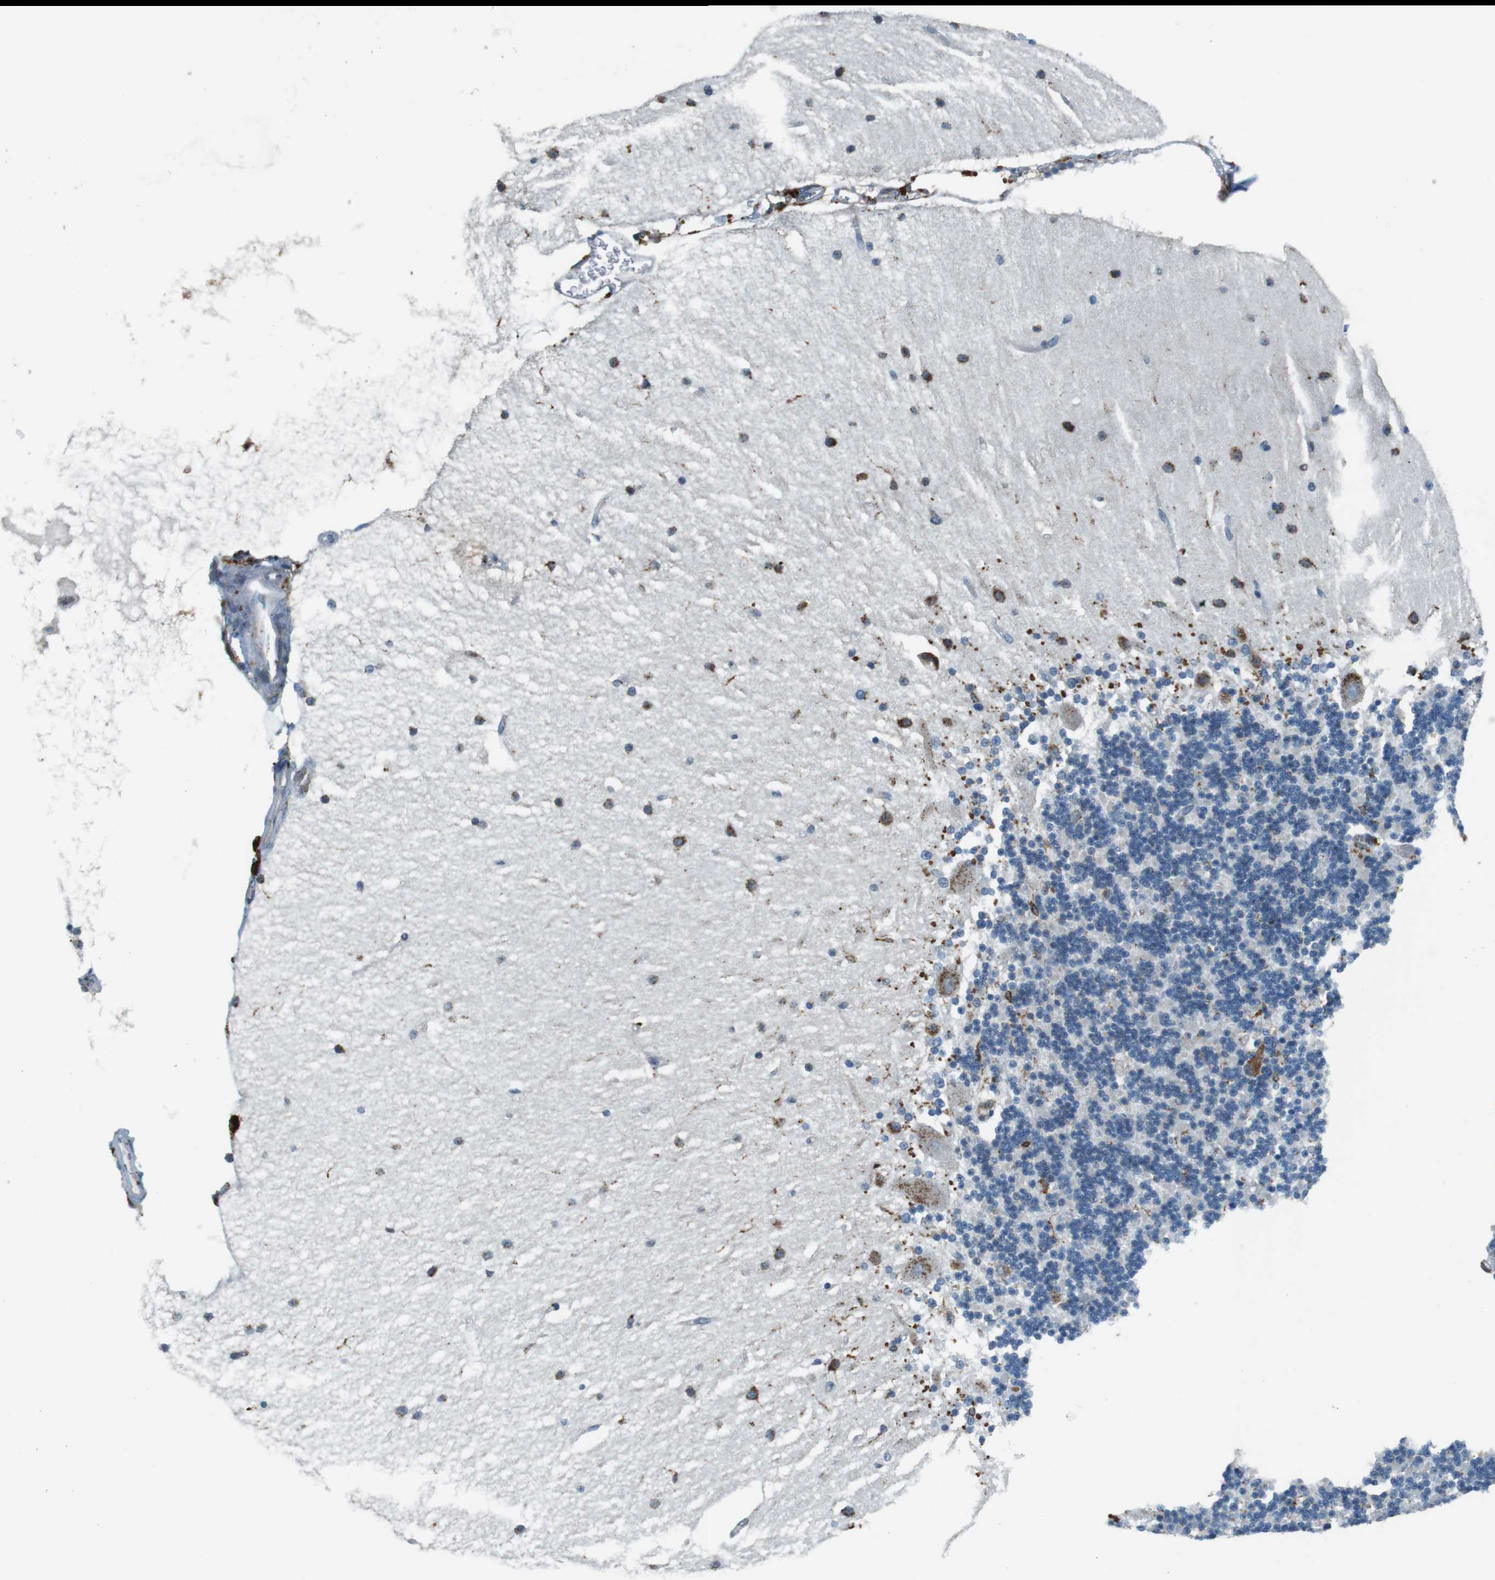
{"staining": {"intensity": "moderate", "quantity": "<25%", "location": "cytoplasmic/membranous"}, "tissue": "cerebellum", "cell_type": "Cells in granular layer", "image_type": "normal", "snomed": [{"axis": "morphology", "description": "Normal tissue, NOS"}, {"axis": "topography", "description": "Cerebellum"}], "caption": "Cerebellum stained with immunohistochemistry displays moderate cytoplasmic/membranous positivity in approximately <25% of cells in granular layer.", "gene": "HLA", "patient": {"sex": "female", "age": 54}}